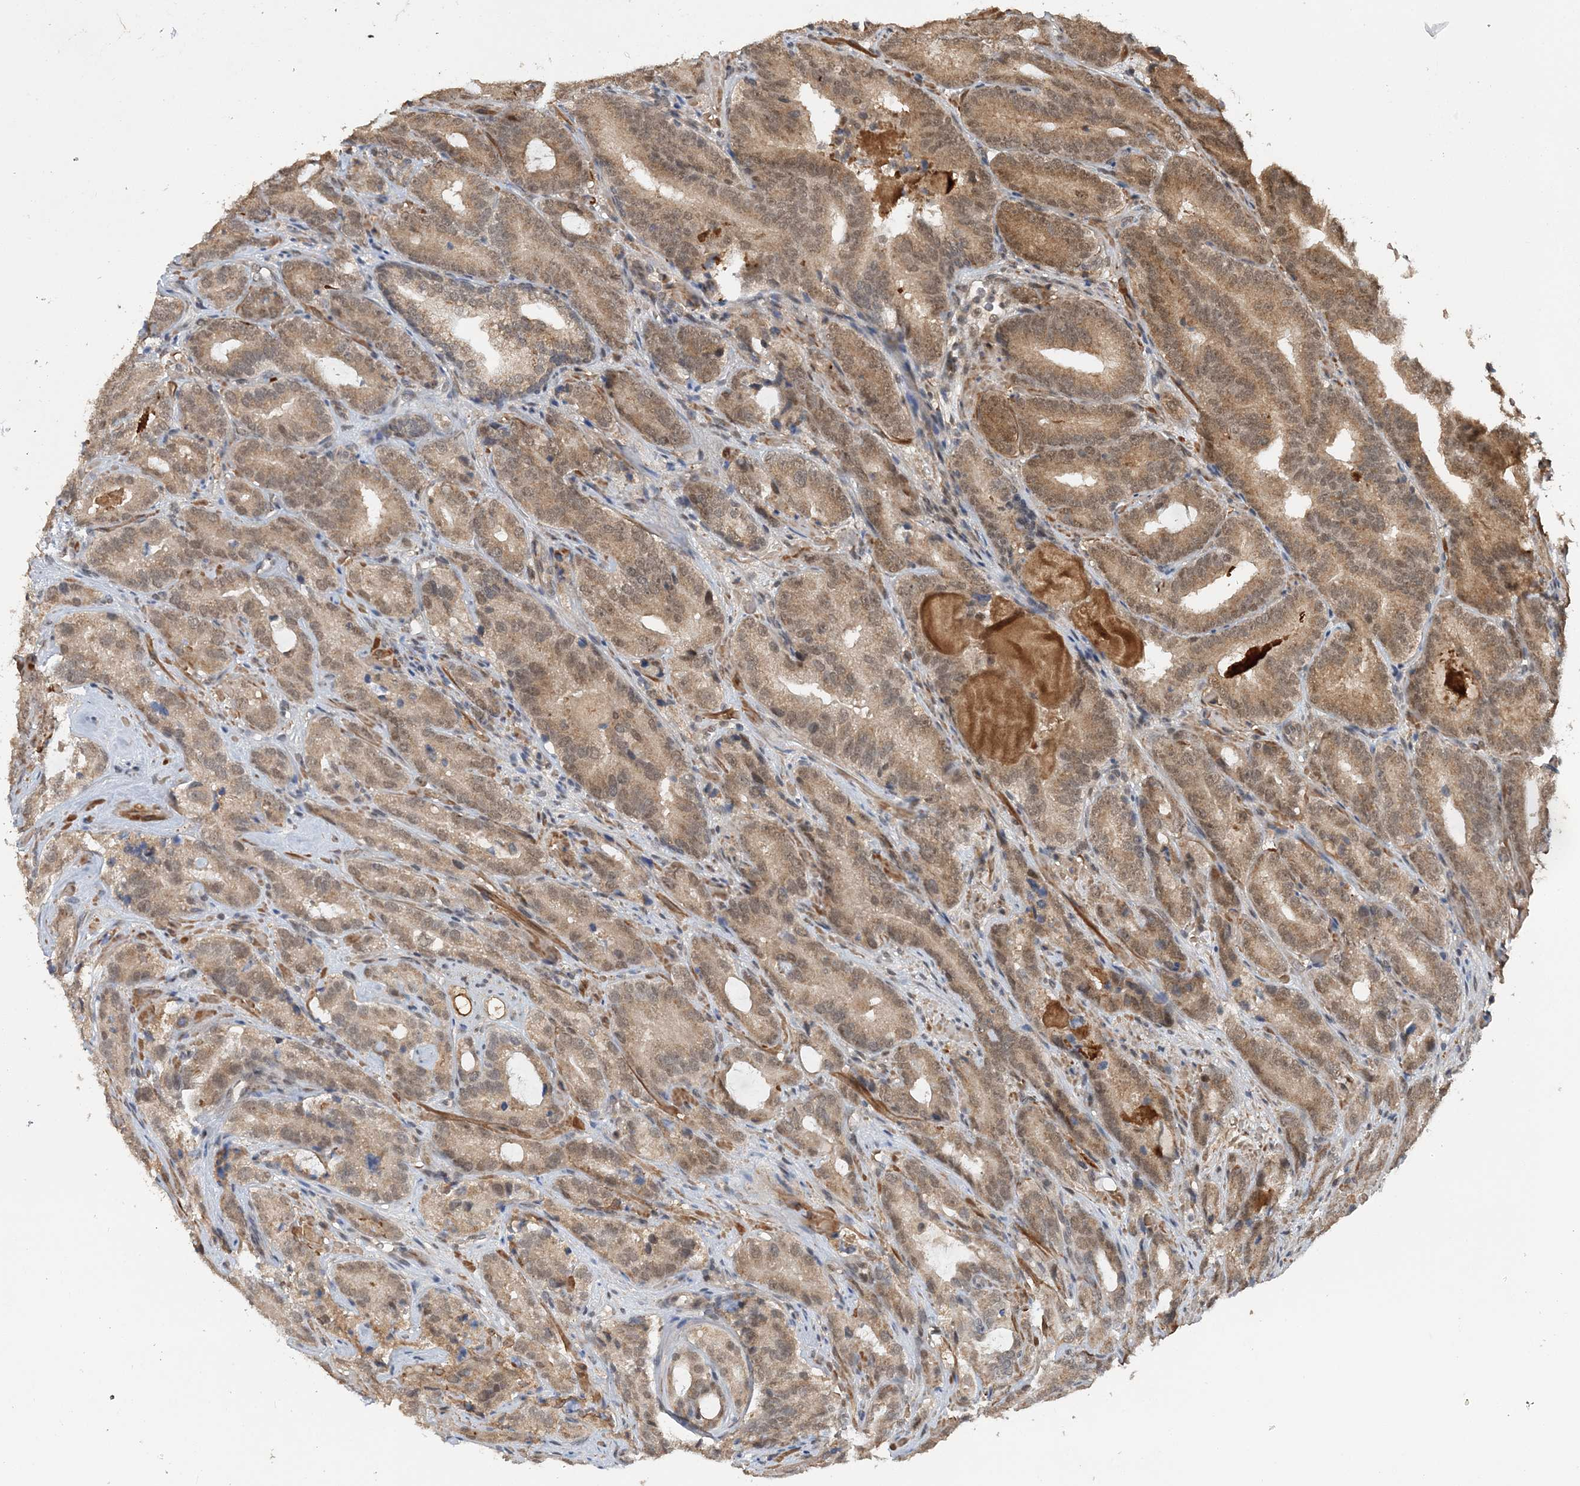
{"staining": {"intensity": "moderate", "quantity": "25%-75%", "location": "cytoplasmic/membranous,nuclear"}, "tissue": "prostate cancer", "cell_type": "Tumor cells", "image_type": "cancer", "snomed": [{"axis": "morphology", "description": "Adenocarcinoma, High grade"}, {"axis": "topography", "description": "Prostate"}], "caption": "A brown stain highlights moderate cytoplasmic/membranous and nuclear staining of a protein in human prostate adenocarcinoma (high-grade) tumor cells. (Stains: DAB in brown, nuclei in blue, Microscopy: brightfield microscopy at high magnification).", "gene": "TSHZ2", "patient": {"sex": "male", "age": 57}}